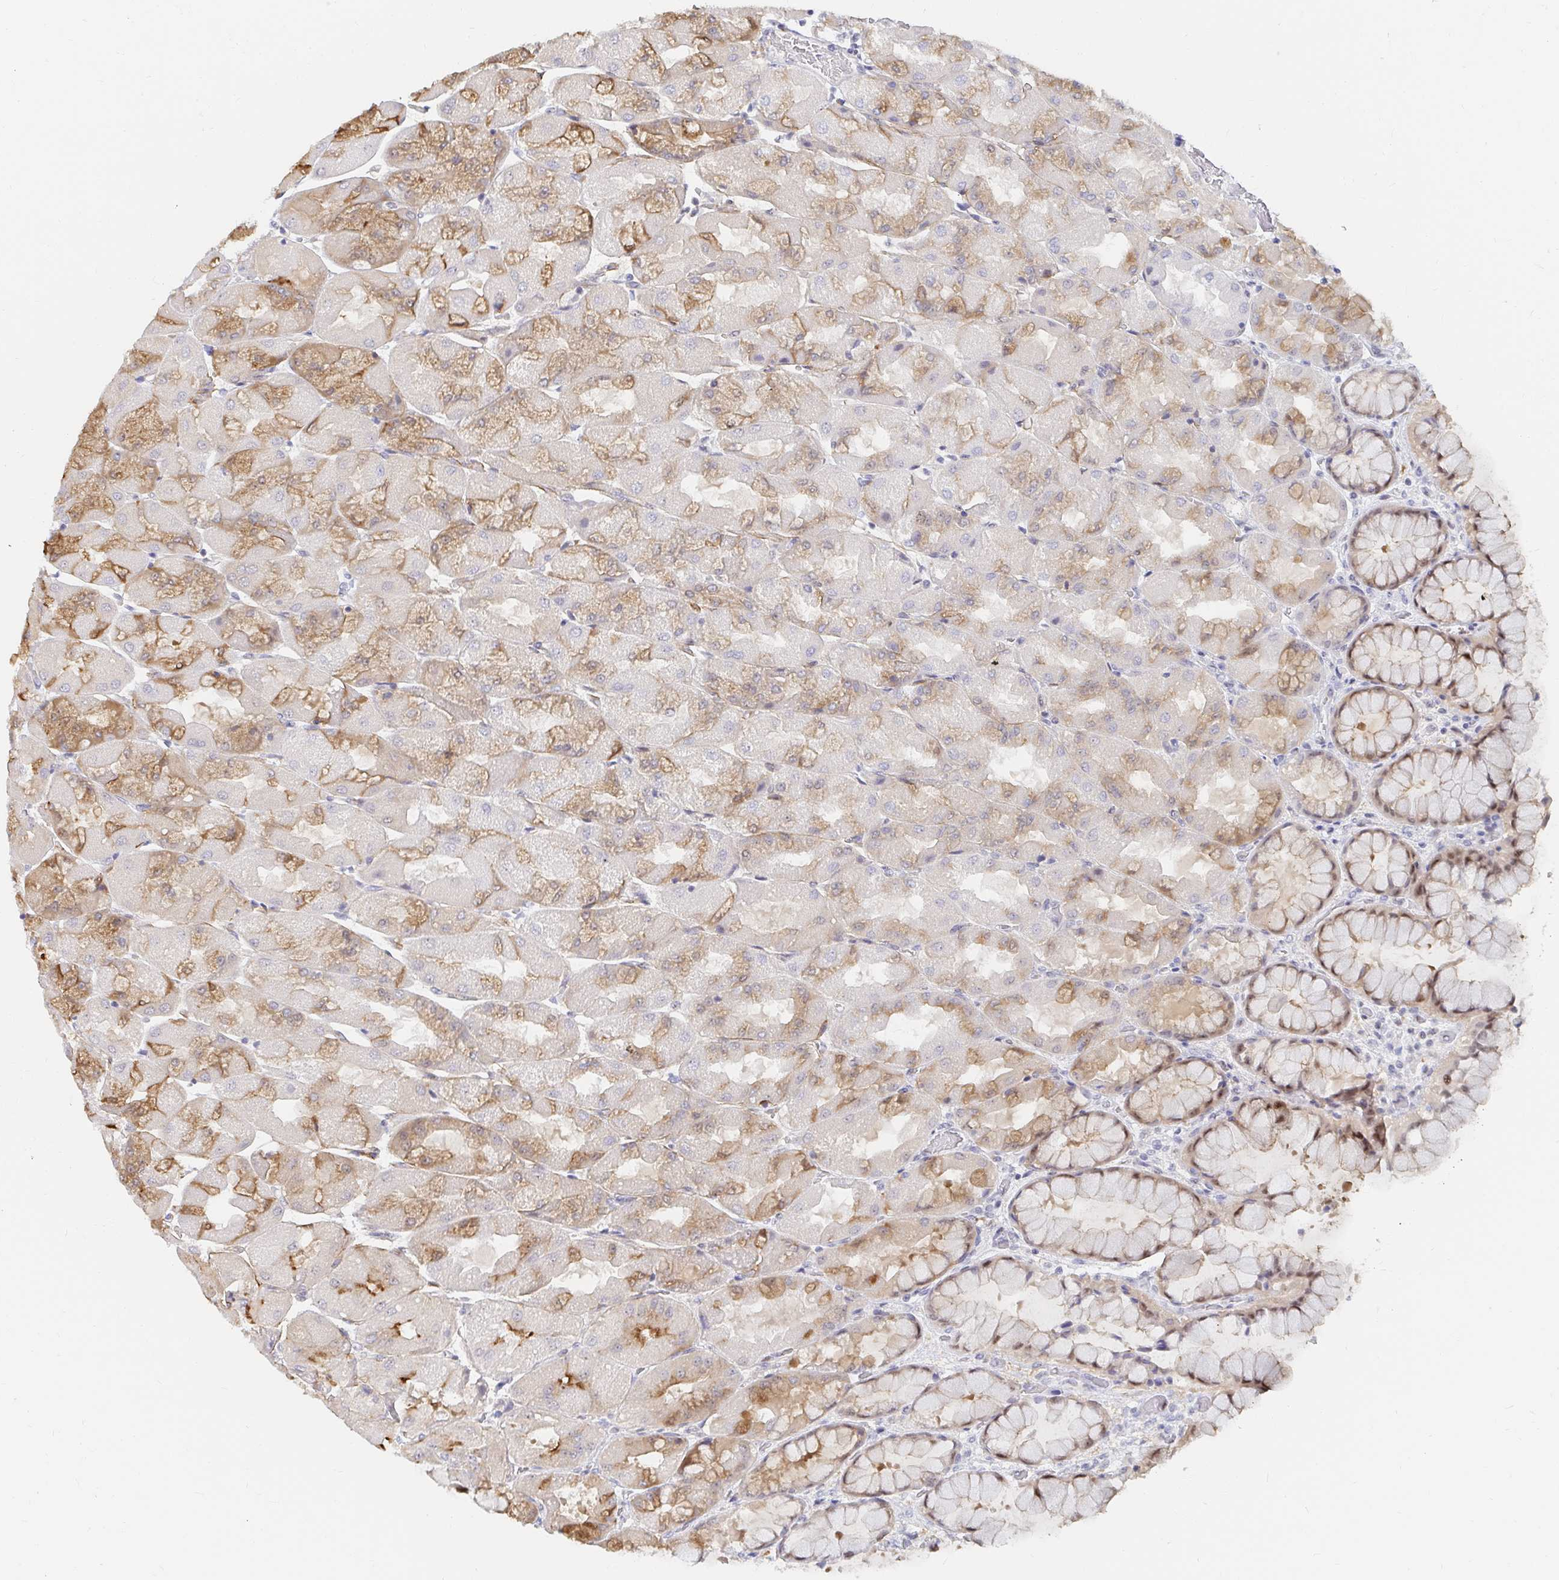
{"staining": {"intensity": "moderate", "quantity": "25%-75%", "location": "cytoplasmic/membranous,nuclear"}, "tissue": "stomach", "cell_type": "Glandular cells", "image_type": "normal", "snomed": [{"axis": "morphology", "description": "Normal tissue, NOS"}, {"axis": "topography", "description": "Stomach"}], "caption": "Immunohistochemical staining of unremarkable human stomach shows moderate cytoplasmic/membranous,nuclear protein staining in approximately 25%-75% of glandular cells.", "gene": "COL28A1", "patient": {"sex": "female", "age": 61}}